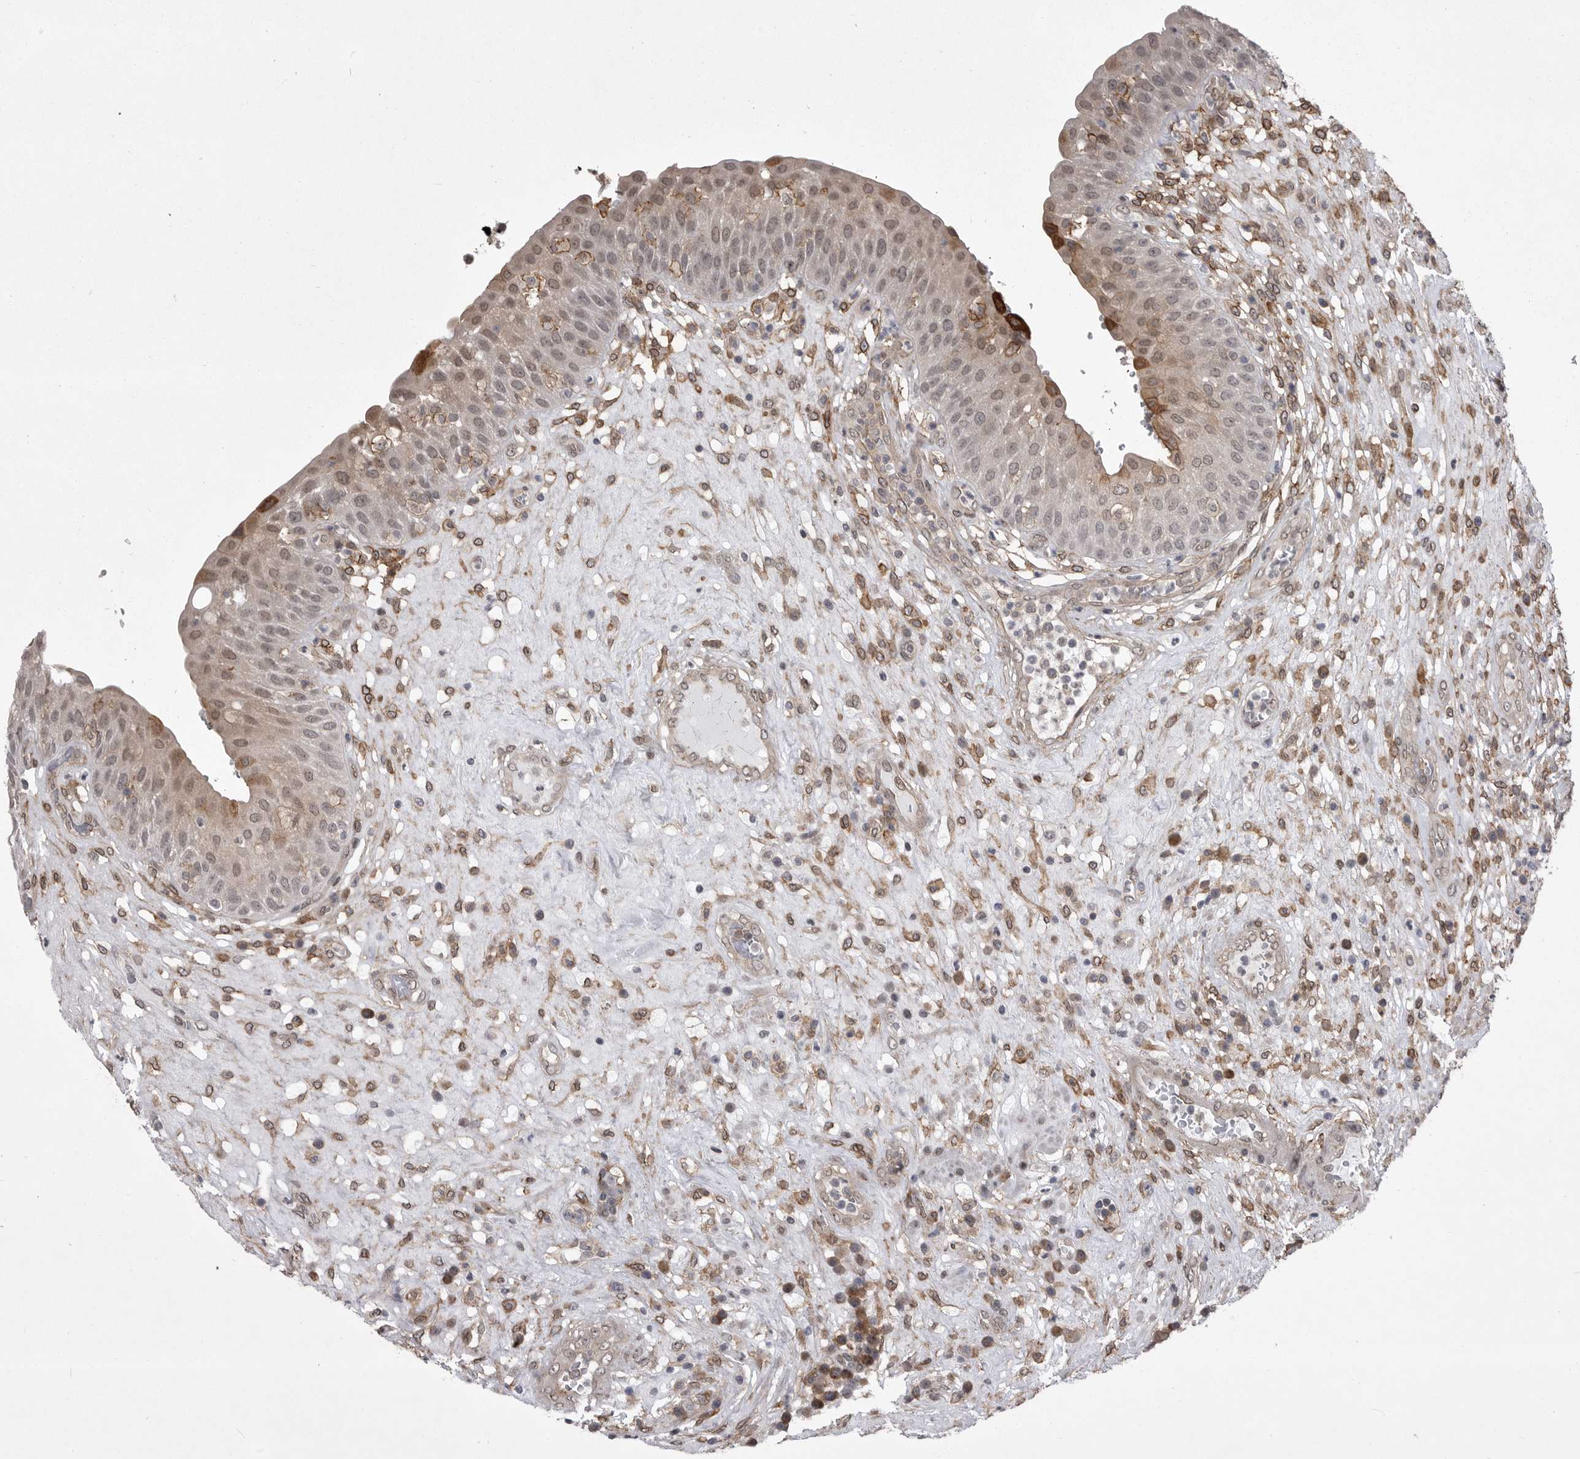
{"staining": {"intensity": "weak", "quantity": ">75%", "location": "cytoplasmic/membranous,nuclear"}, "tissue": "urinary bladder", "cell_type": "Urothelial cells", "image_type": "normal", "snomed": [{"axis": "morphology", "description": "Normal tissue, NOS"}, {"axis": "topography", "description": "Urinary bladder"}], "caption": "Immunohistochemical staining of benign human urinary bladder exhibits >75% levels of weak cytoplasmic/membranous,nuclear protein positivity in about >75% of urothelial cells.", "gene": "ABL1", "patient": {"sex": "female", "age": 62}}